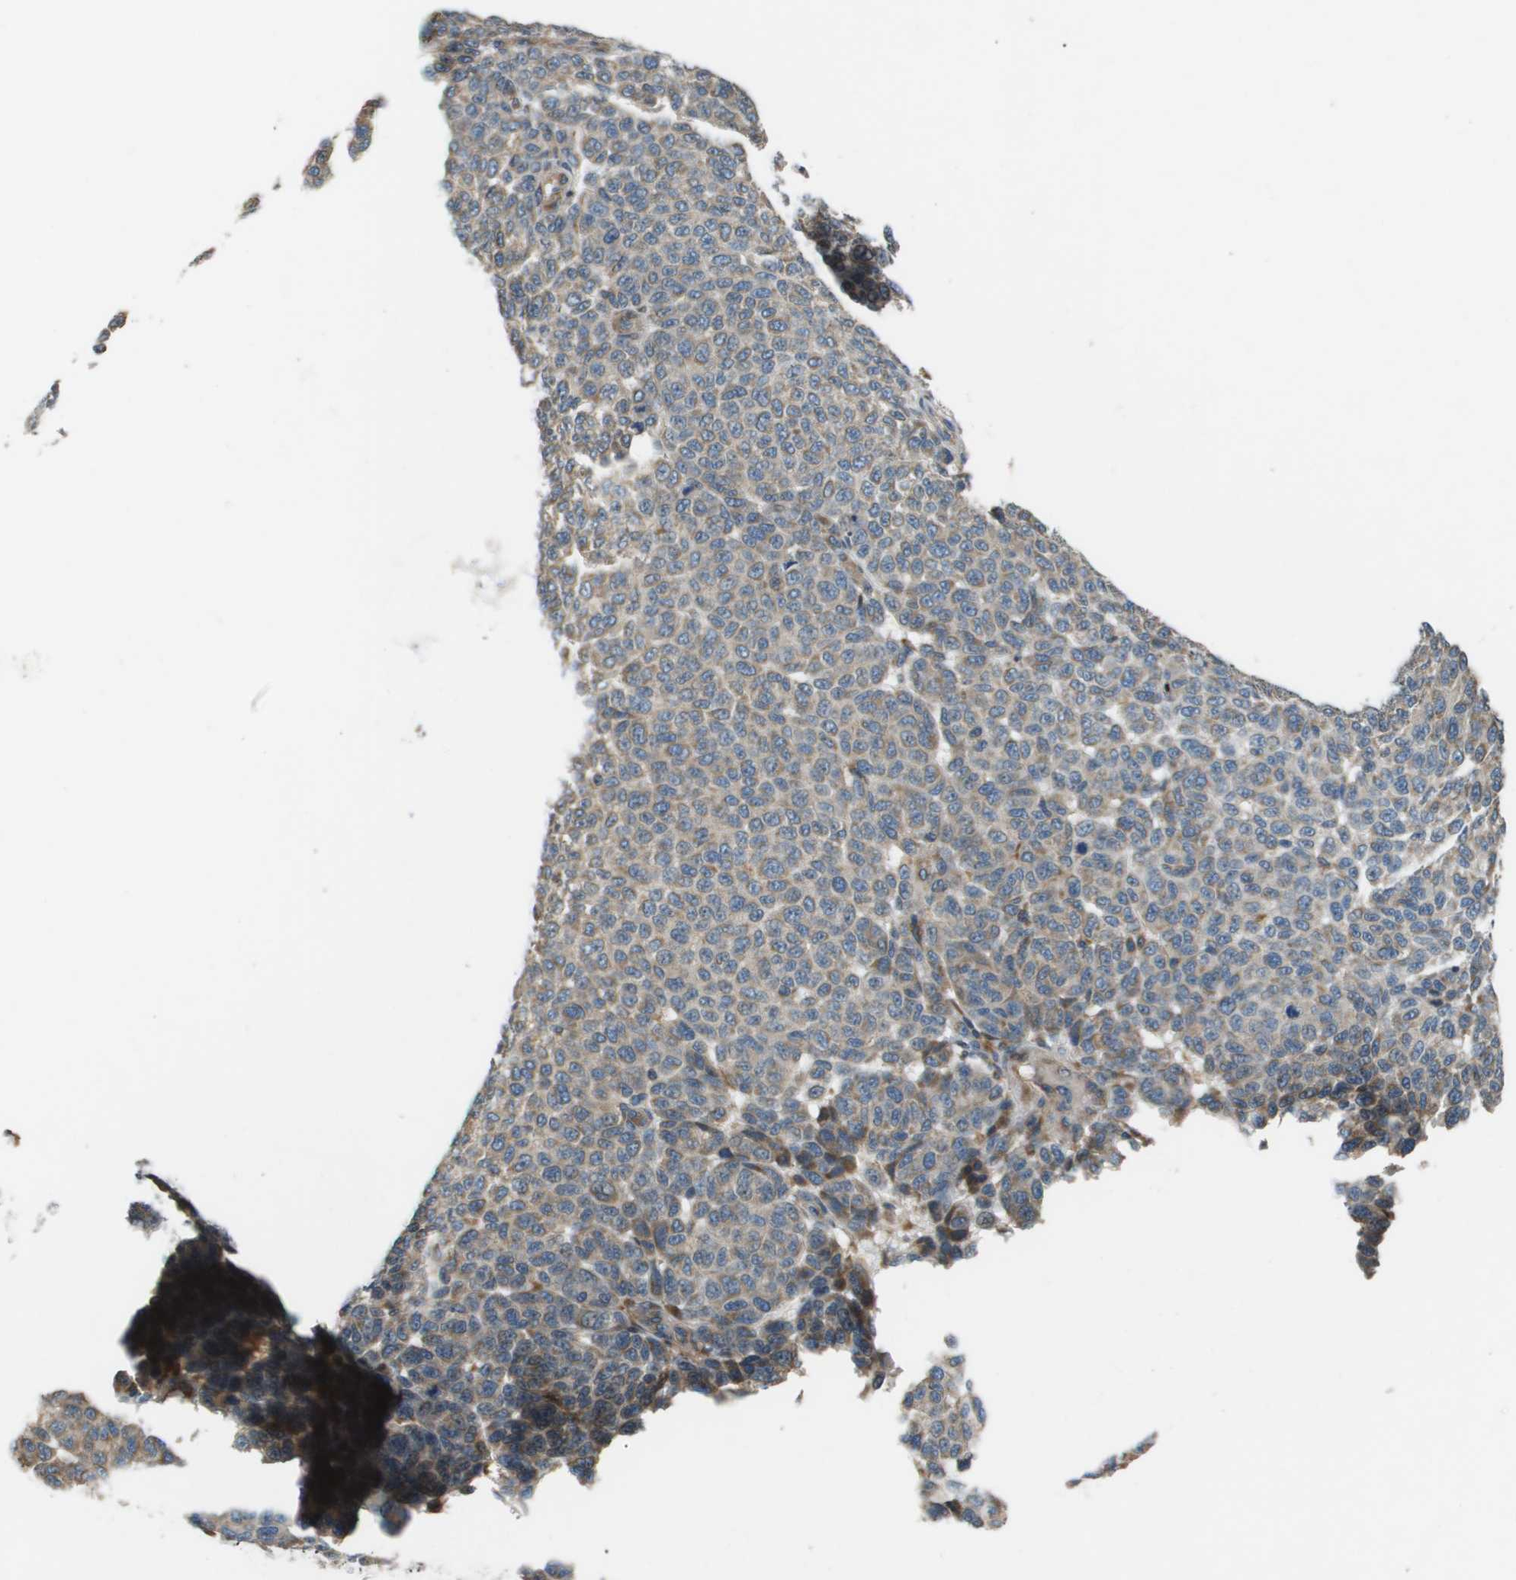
{"staining": {"intensity": "weak", "quantity": "25%-75%", "location": "cytoplasmic/membranous"}, "tissue": "melanoma", "cell_type": "Tumor cells", "image_type": "cancer", "snomed": [{"axis": "morphology", "description": "Malignant melanoma, NOS"}, {"axis": "topography", "description": "Skin"}], "caption": "This histopathology image shows melanoma stained with immunohistochemistry (IHC) to label a protein in brown. The cytoplasmic/membranous of tumor cells show weak positivity for the protein. Nuclei are counter-stained blue.", "gene": "SAMSN1", "patient": {"sex": "male", "age": 59}}